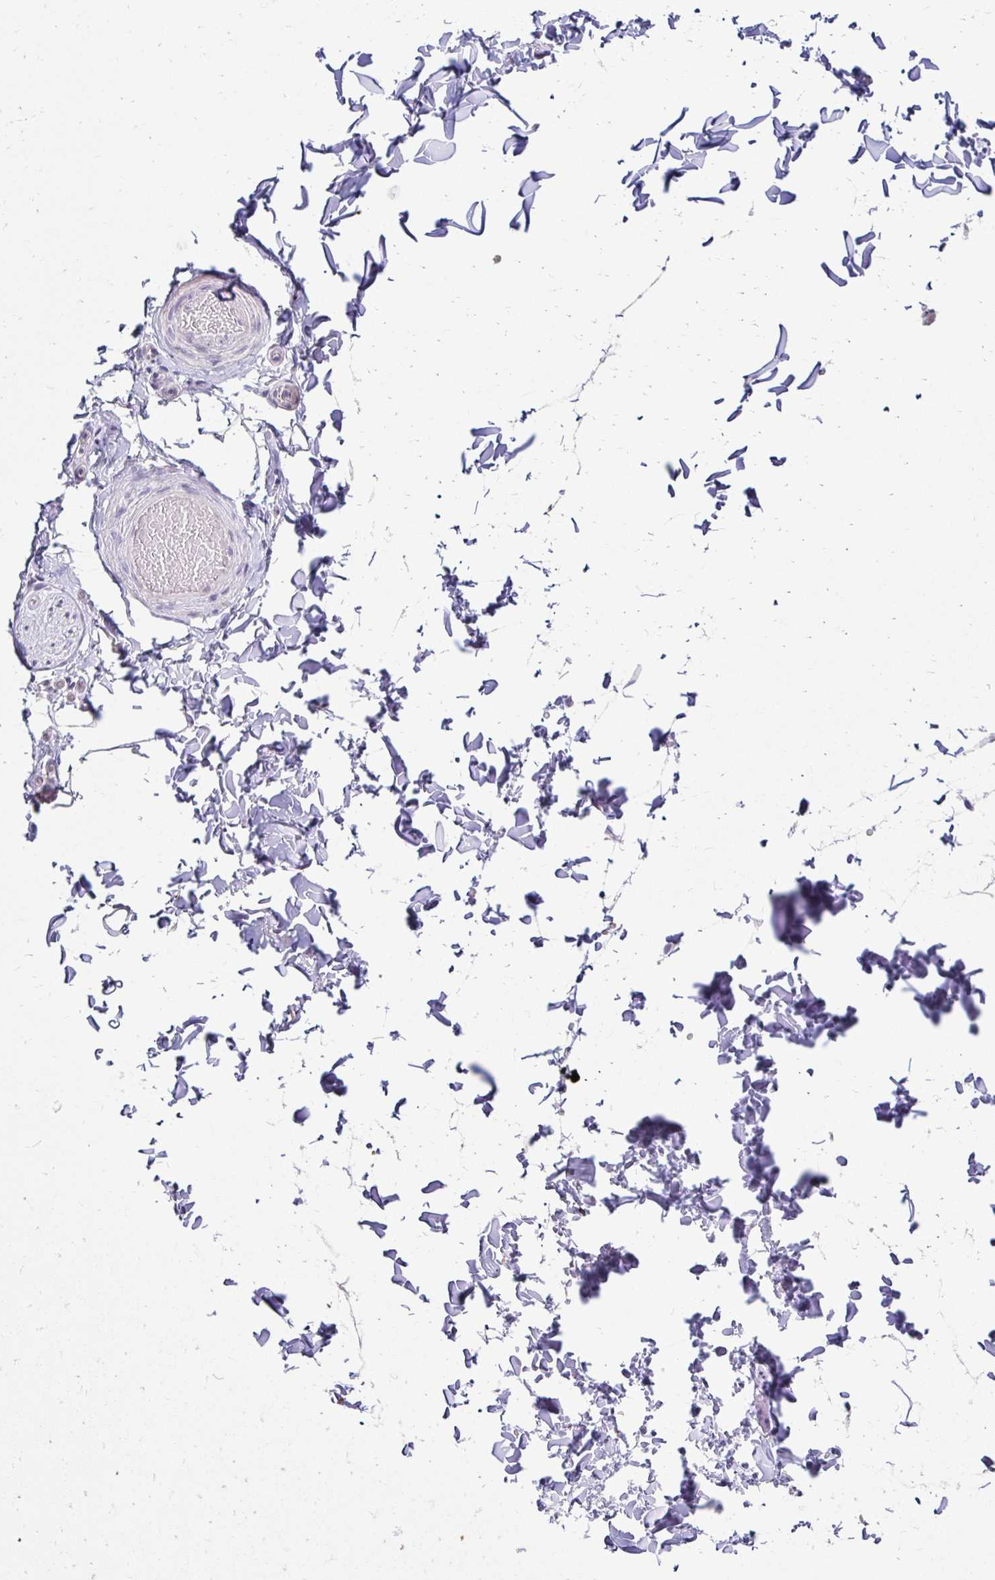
{"staining": {"intensity": "negative", "quantity": "none", "location": "none"}, "tissue": "soft tissue", "cell_type": "Fibroblasts", "image_type": "normal", "snomed": [{"axis": "morphology", "description": "Normal tissue, NOS"}, {"axis": "topography", "description": "Soft tissue"}, {"axis": "topography", "description": "Adipose tissue"}, {"axis": "topography", "description": "Vascular tissue"}, {"axis": "topography", "description": "Peripheral nerve tissue"}], "caption": "Human soft tissue stained for a protein using IHC shows no expression in fibroblasts.", "gene": "C1QTNF2", "patient": {"sex": "male", "age": 29}}